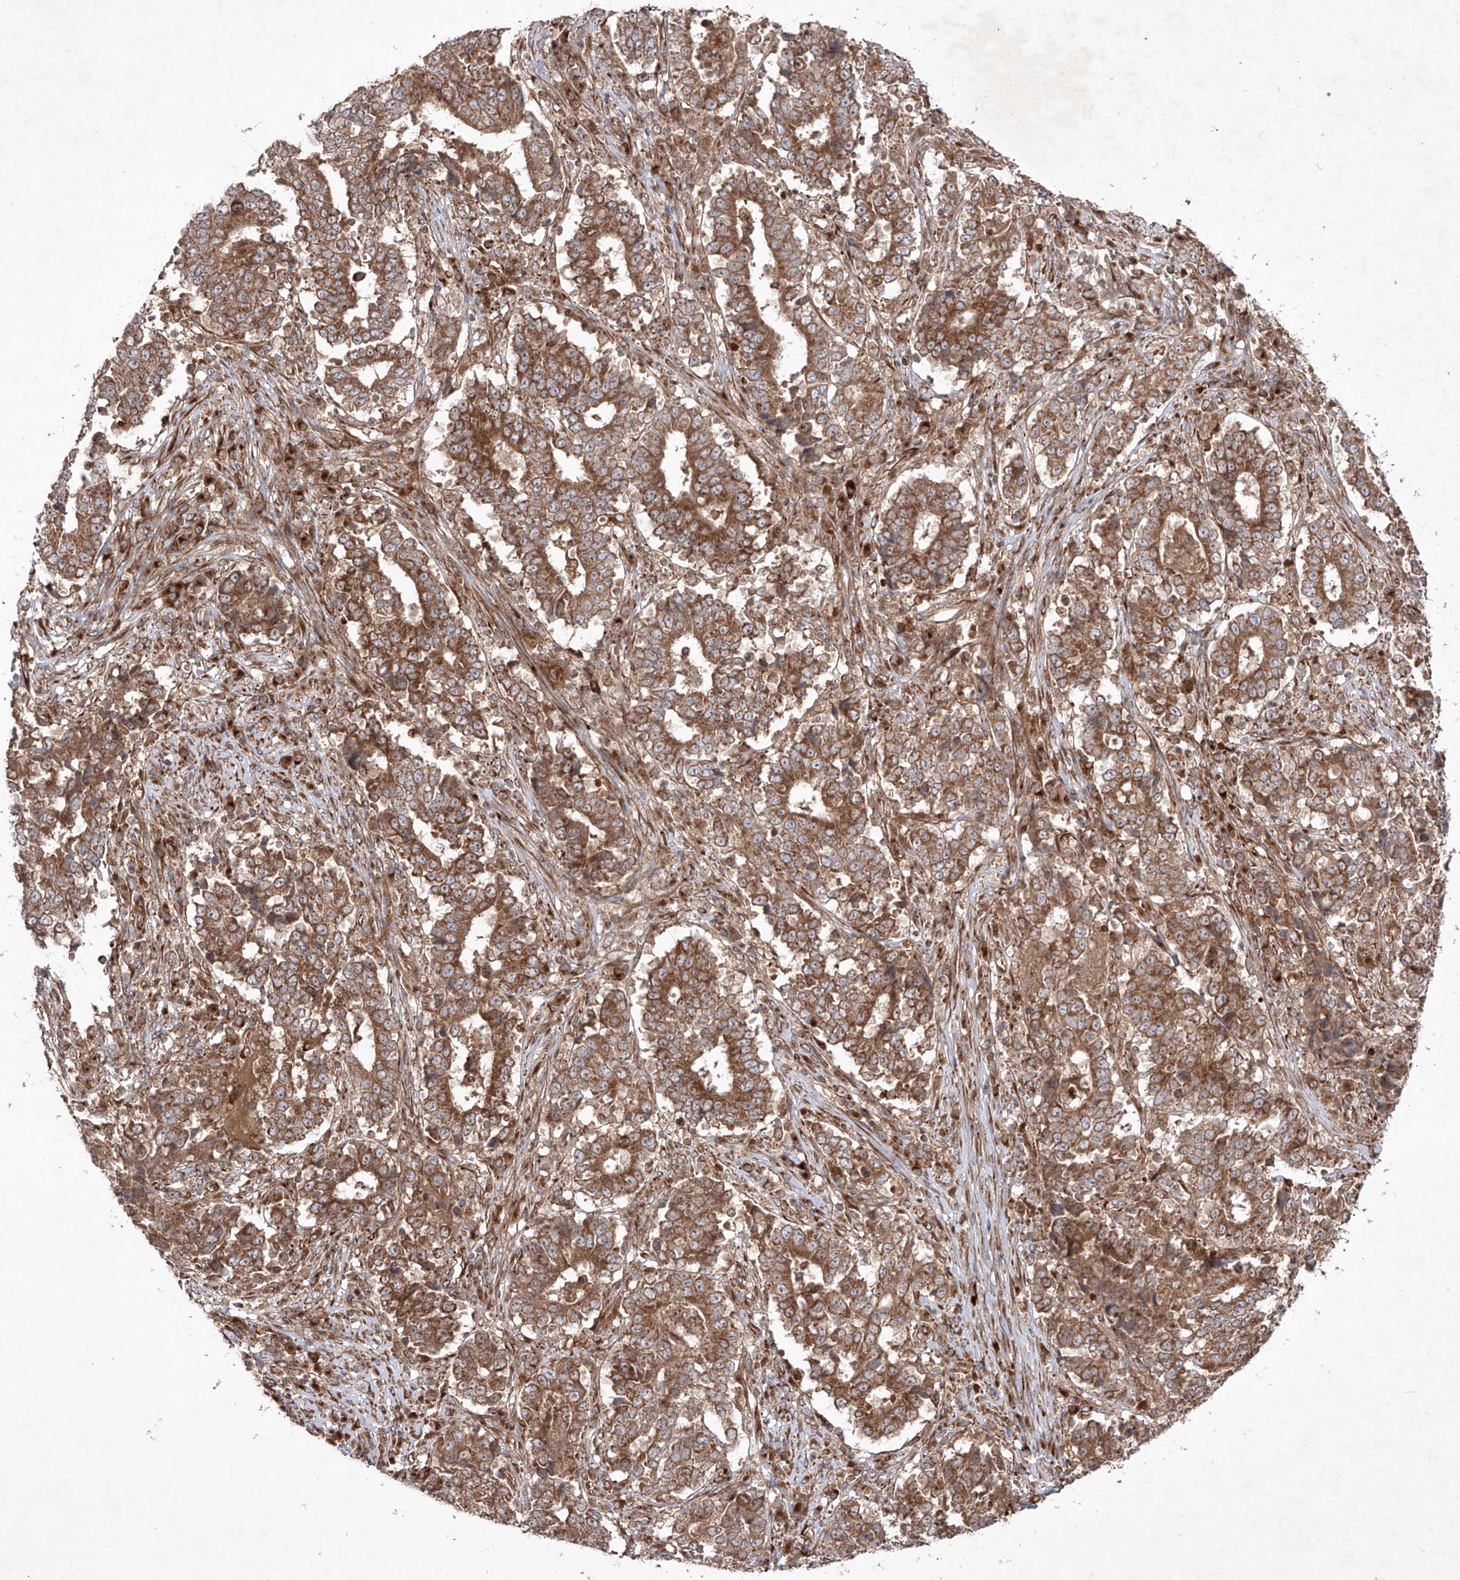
{"staining": {"intensity": "moderate", "quantity": ">75%", "location": "cytoplasmic/membranous"}, "tissue": "stomach cancer", "cell_type": "Tumor cells", "image_type": "cancer", "snomed": [{"axis": "morphology", "description": "Adenocarcinoma, NOS"}, {"axis": "topography", "description": "Stomach"}], "caption": "Protein staining displays moderate cytoplasmic/membranous staining in approximately >75% of tumor cells in adenocarcinoma (stomach). Ihc stains the protein of interest in brown and the nuclei are stained blue.", "gene": "YKT6", "patient": {"sex": "male", "age": 59}}